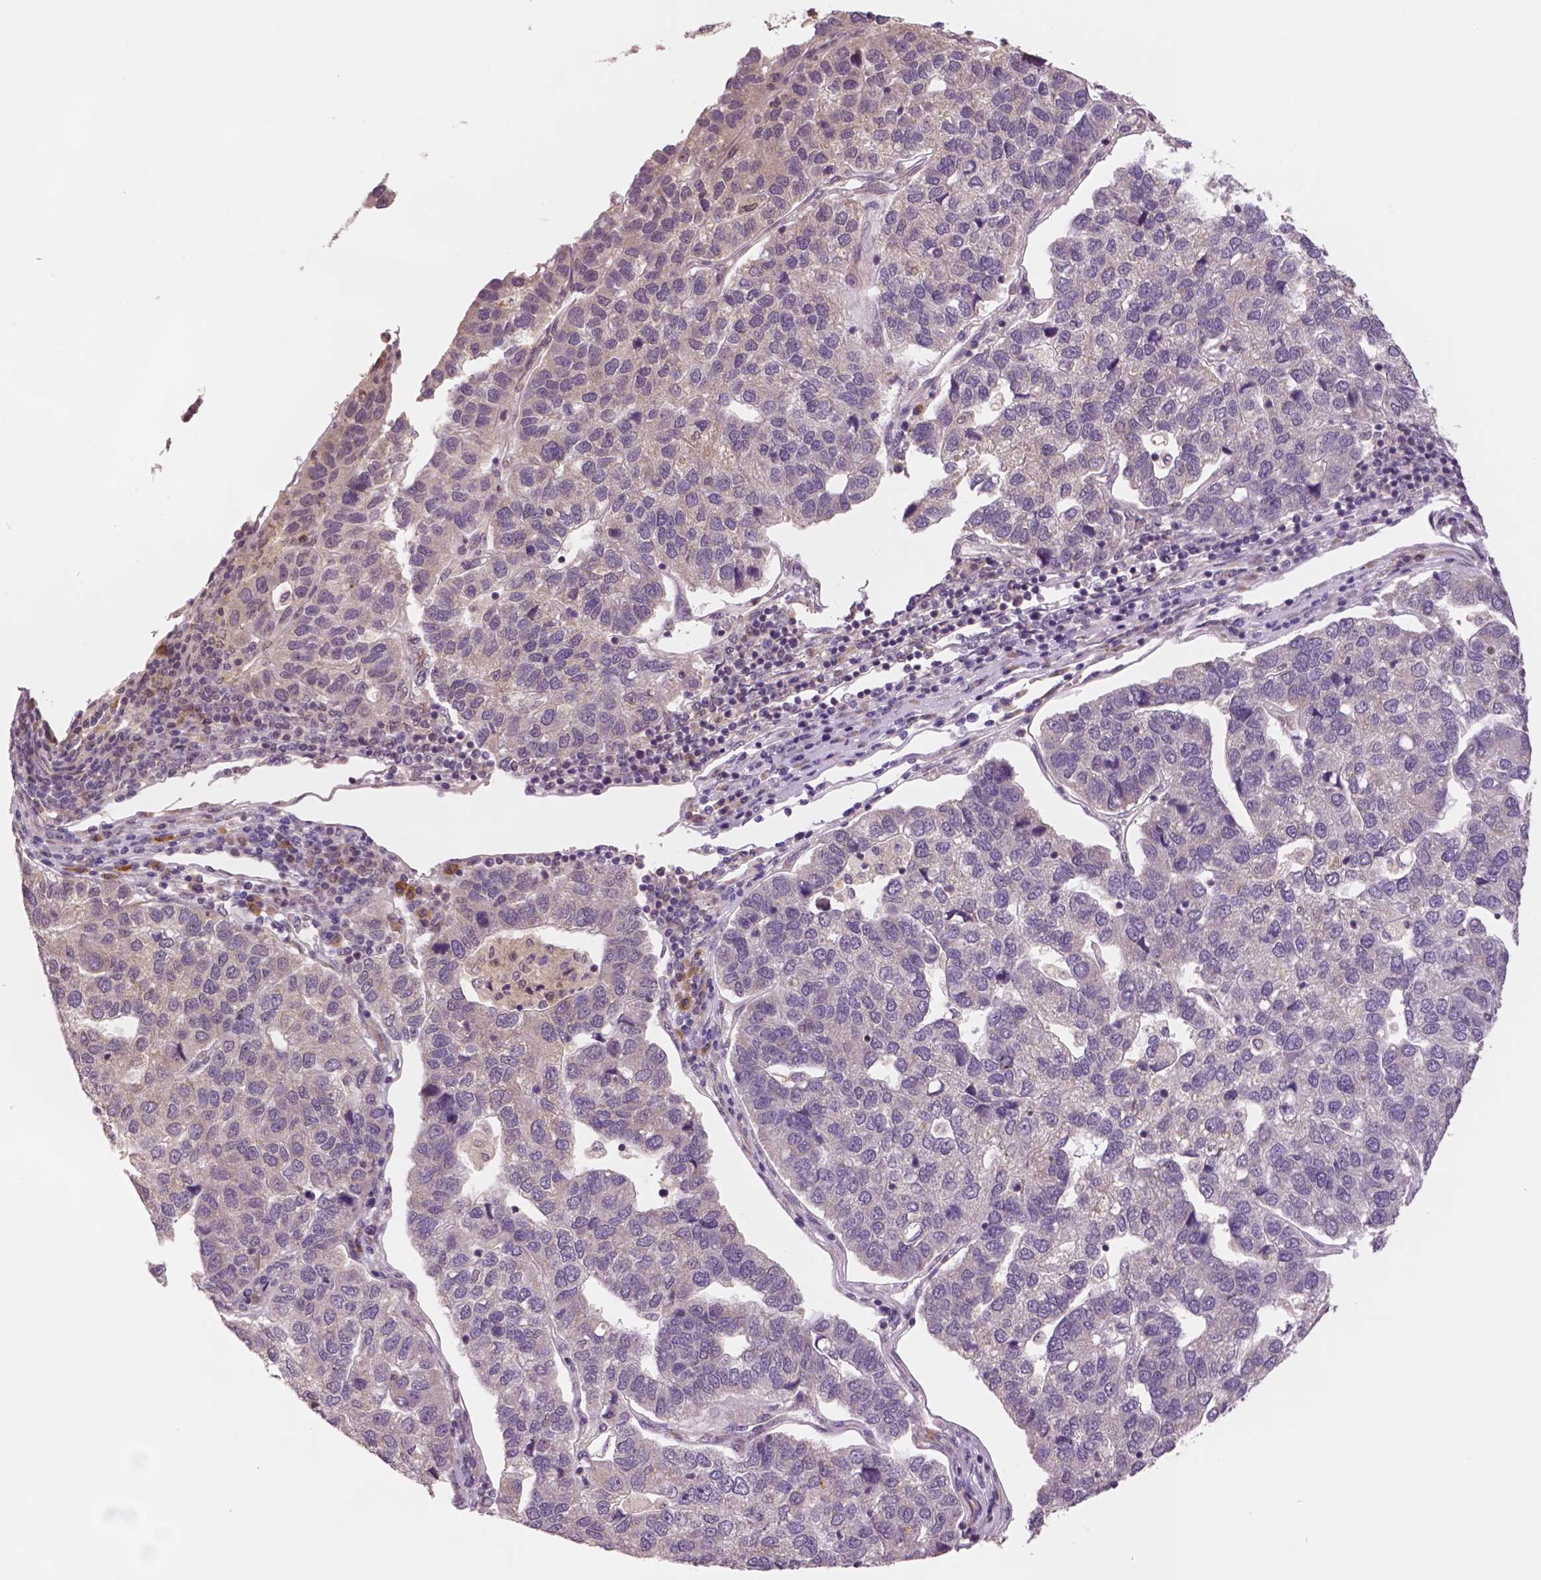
{"staining": {"intensity": "negative", "quantity": "none", "location": "none"}, "tissue": "pancreatic cancer", "cell_type": "Tumor cells", "image_type": "cancer", "snomed": [{"axis": "morphology", "description": "Adenocarcinoma, NOS"}, {"axis": "topography", "description": "Pancreas"}], "caption": "Immunohistochemistry (IHC) of human pancreatic cancer shows no staining in tumor cells. (DAB (3,3'-diaminobenzidine) IHC, high magnification).", "gene": "STAT3", "patient": {"sex": "female", "age": 61}}